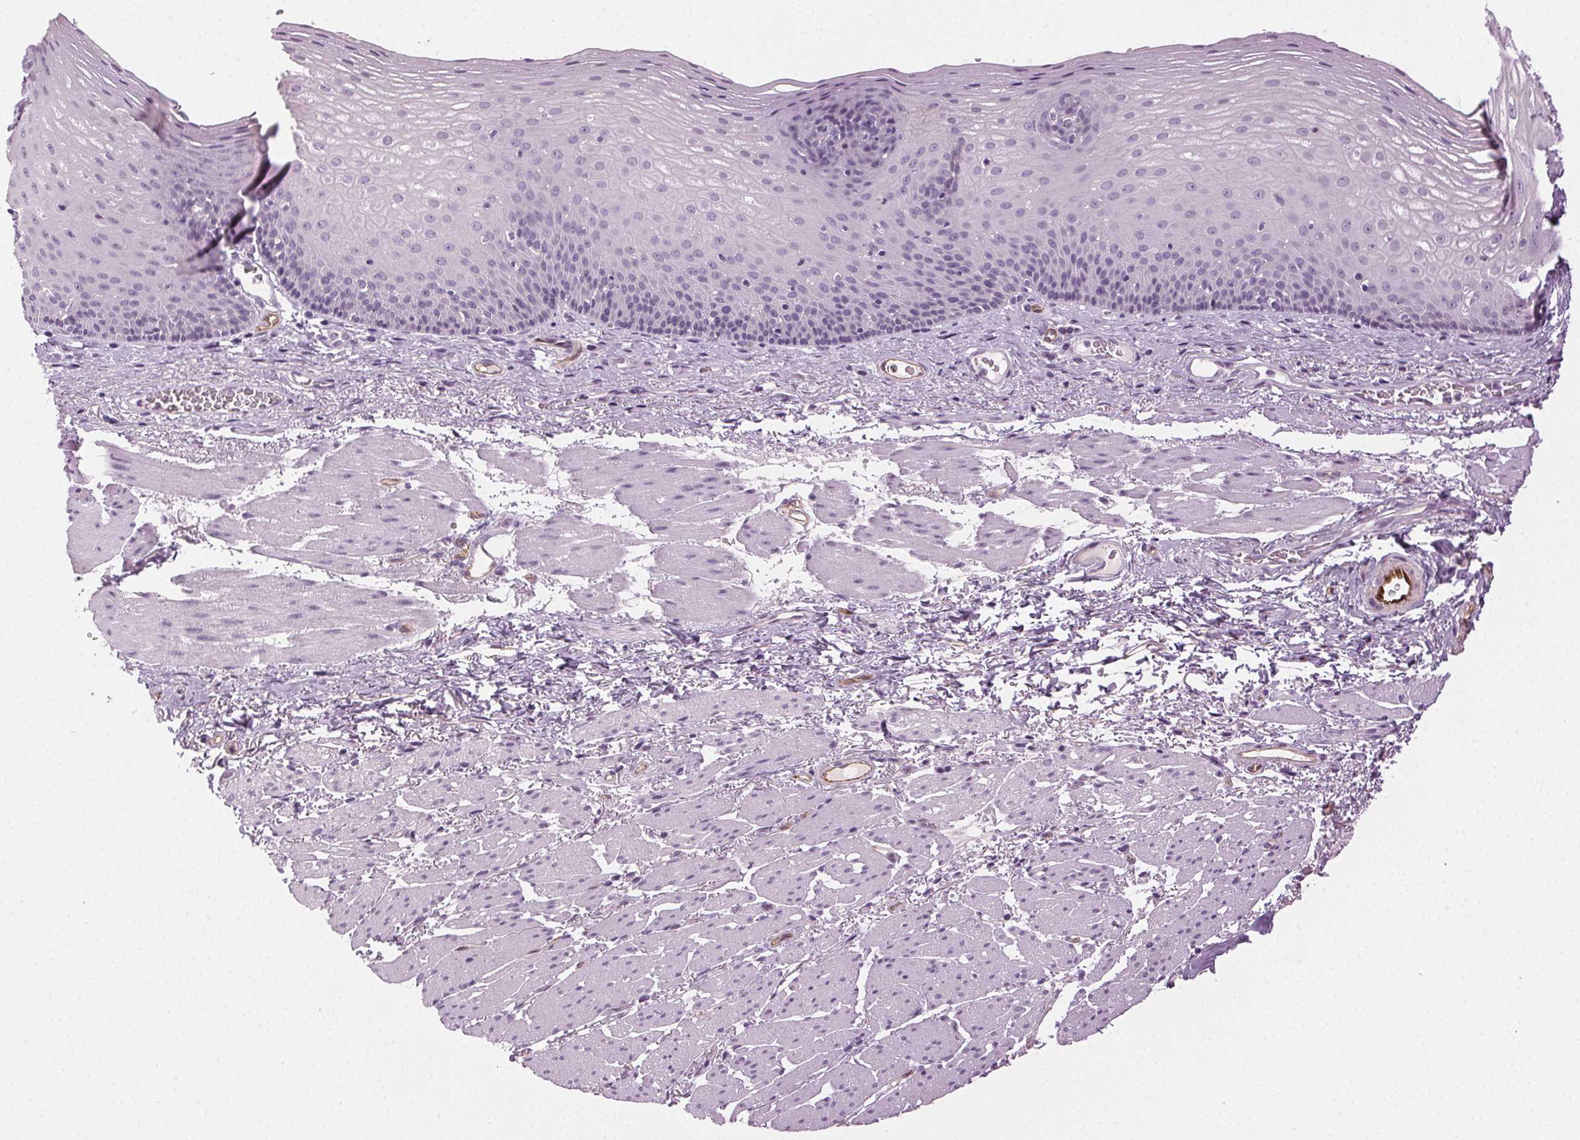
{"staining": {"intensity": "negative", "quantity": "none", "location": "none"}, "tissue": "esophagus", "cell_type": "Squamous epithelial cells", "image_type": "normal", "snomed": [{"axis": "morphology", "description": "Normal tissue, NOS"}, {"axis": "topography", "description": "Esophagus"}], "caption": "Immunohistochemistry of normal esophagus displays no expression in squamous epithelial cells. (DAB (3,3'-diaminobenzidine) IHC with hematoxylin counter stain).", "gene": "AIF1L", "patient": {"sex": "male", "age": 76}}